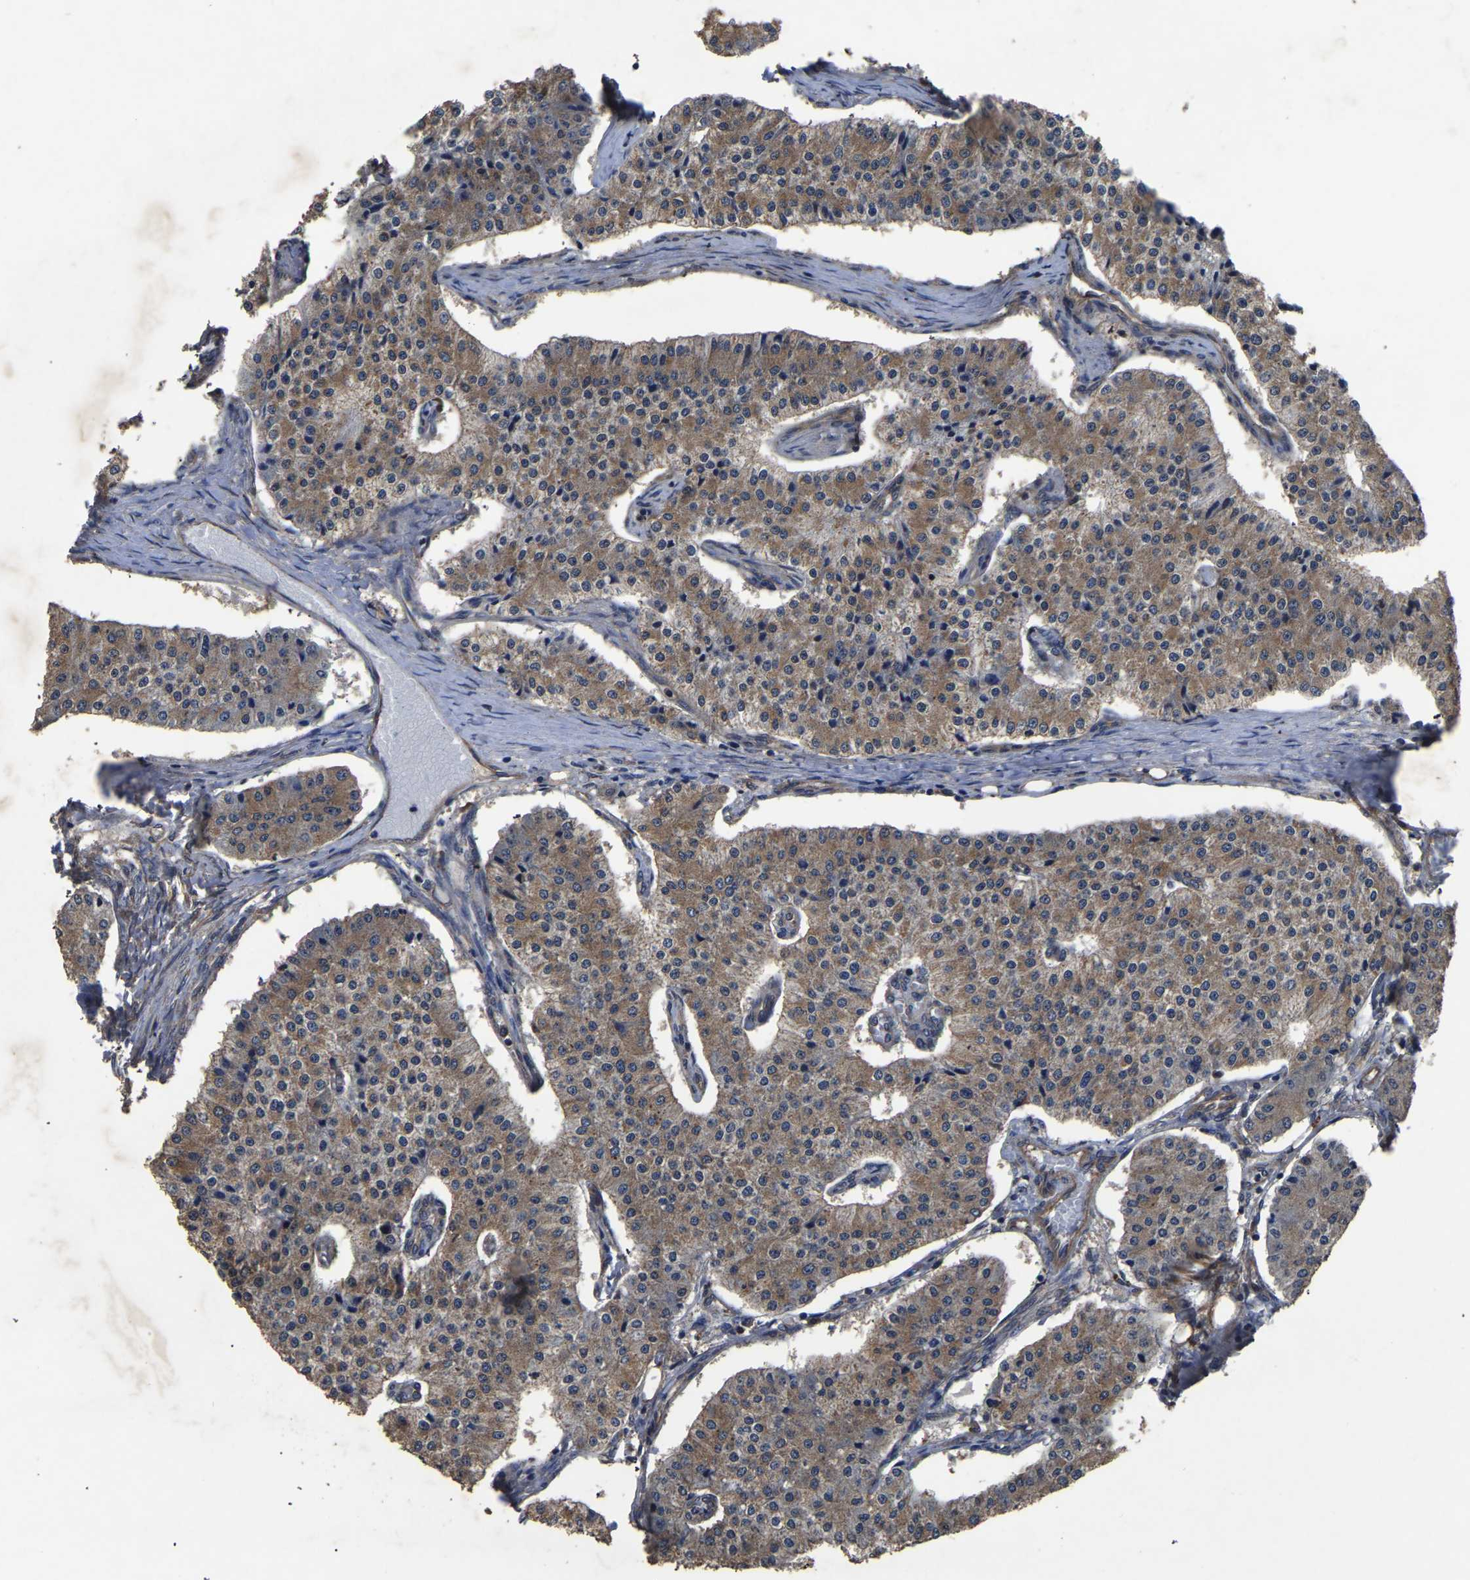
{"staining": {"intensity": "moderate", "quantity": ">75%", "location": "cytoplasmic/membranous"}, "tissue": "carcinoid", "cell_type": "Tumor cells", "image_type": "cancer", "snomed": [{"axis": "morphology", "description": "Carcinoid, malignant, NOS"}, {"axis": "topography", "description": "Colon"}], "caption": "An immunohistochemistry (IHC) micrograph of neoplastic tissue is shown. Protein staining in brown highlights moderate cytoplasmic/membranous positivity in carcinoid within tumor cells.", "gene": "CRYZL1", "patient": {"sex": "female", "age": 52}}